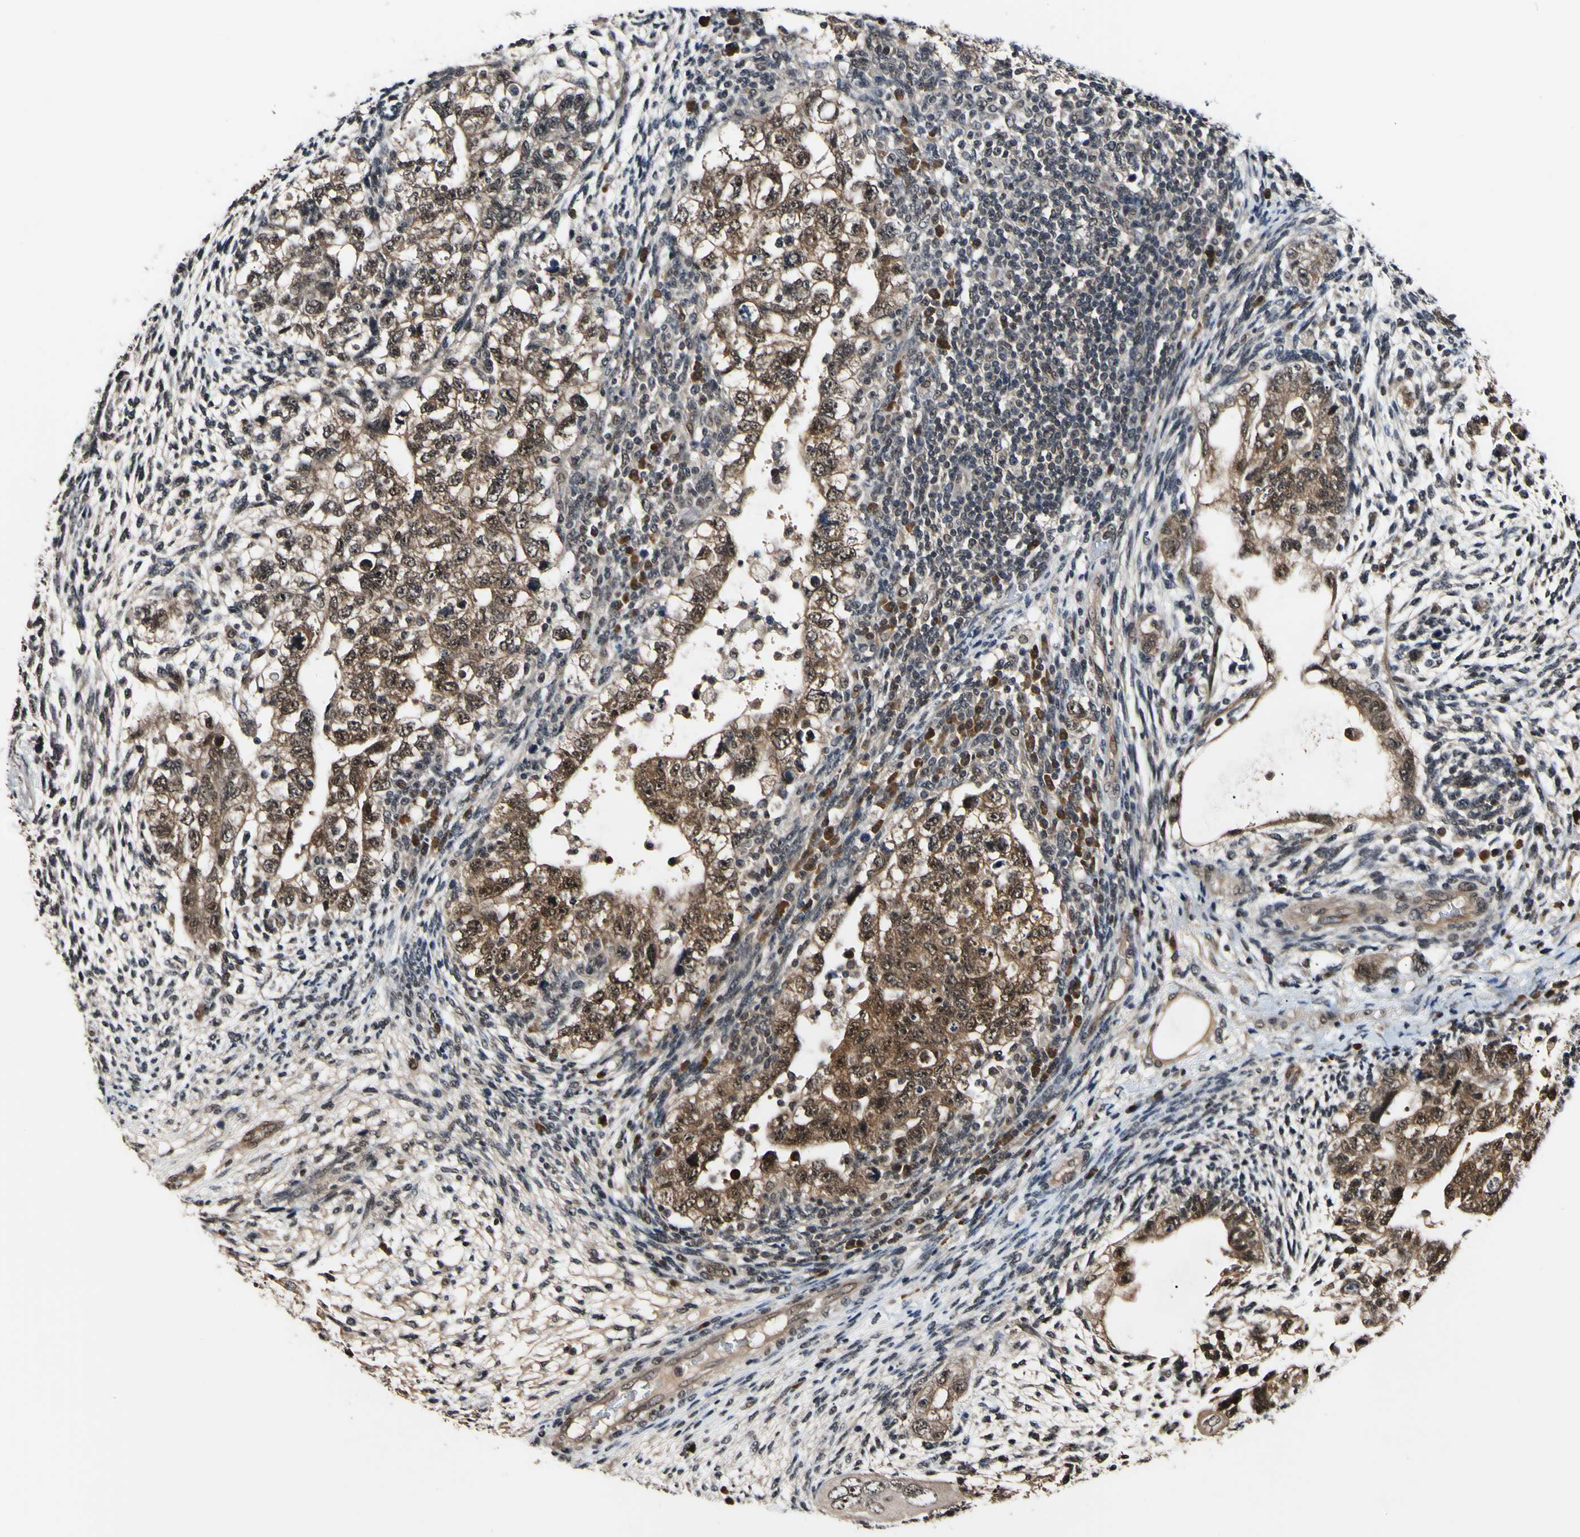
{"staining": {"intensity": "moderate", "quantity": ">75%", "location": "cytoplasmic/membranous,nuclear"}, "tissue": "testis cancer", "cell_type": "Tumor cells", "image_type": "cancer", "snomed": [{"axis": "morphology", "description": "Normal tissue, NOS"}, {"axis": "morphology", "description": "Carcinoma, Embryonal, NOS"}, {"axis": "topography", "description": "Testis"}], "caption": "Immunohistochemical staining of testis cancer displays medium levels of moderate cytoplasmic/membranous and nuclear positivity in approximately >75% of tumor cells.", "gene": "PSMD10", "patient": {"sex": "male", "age": 36}}